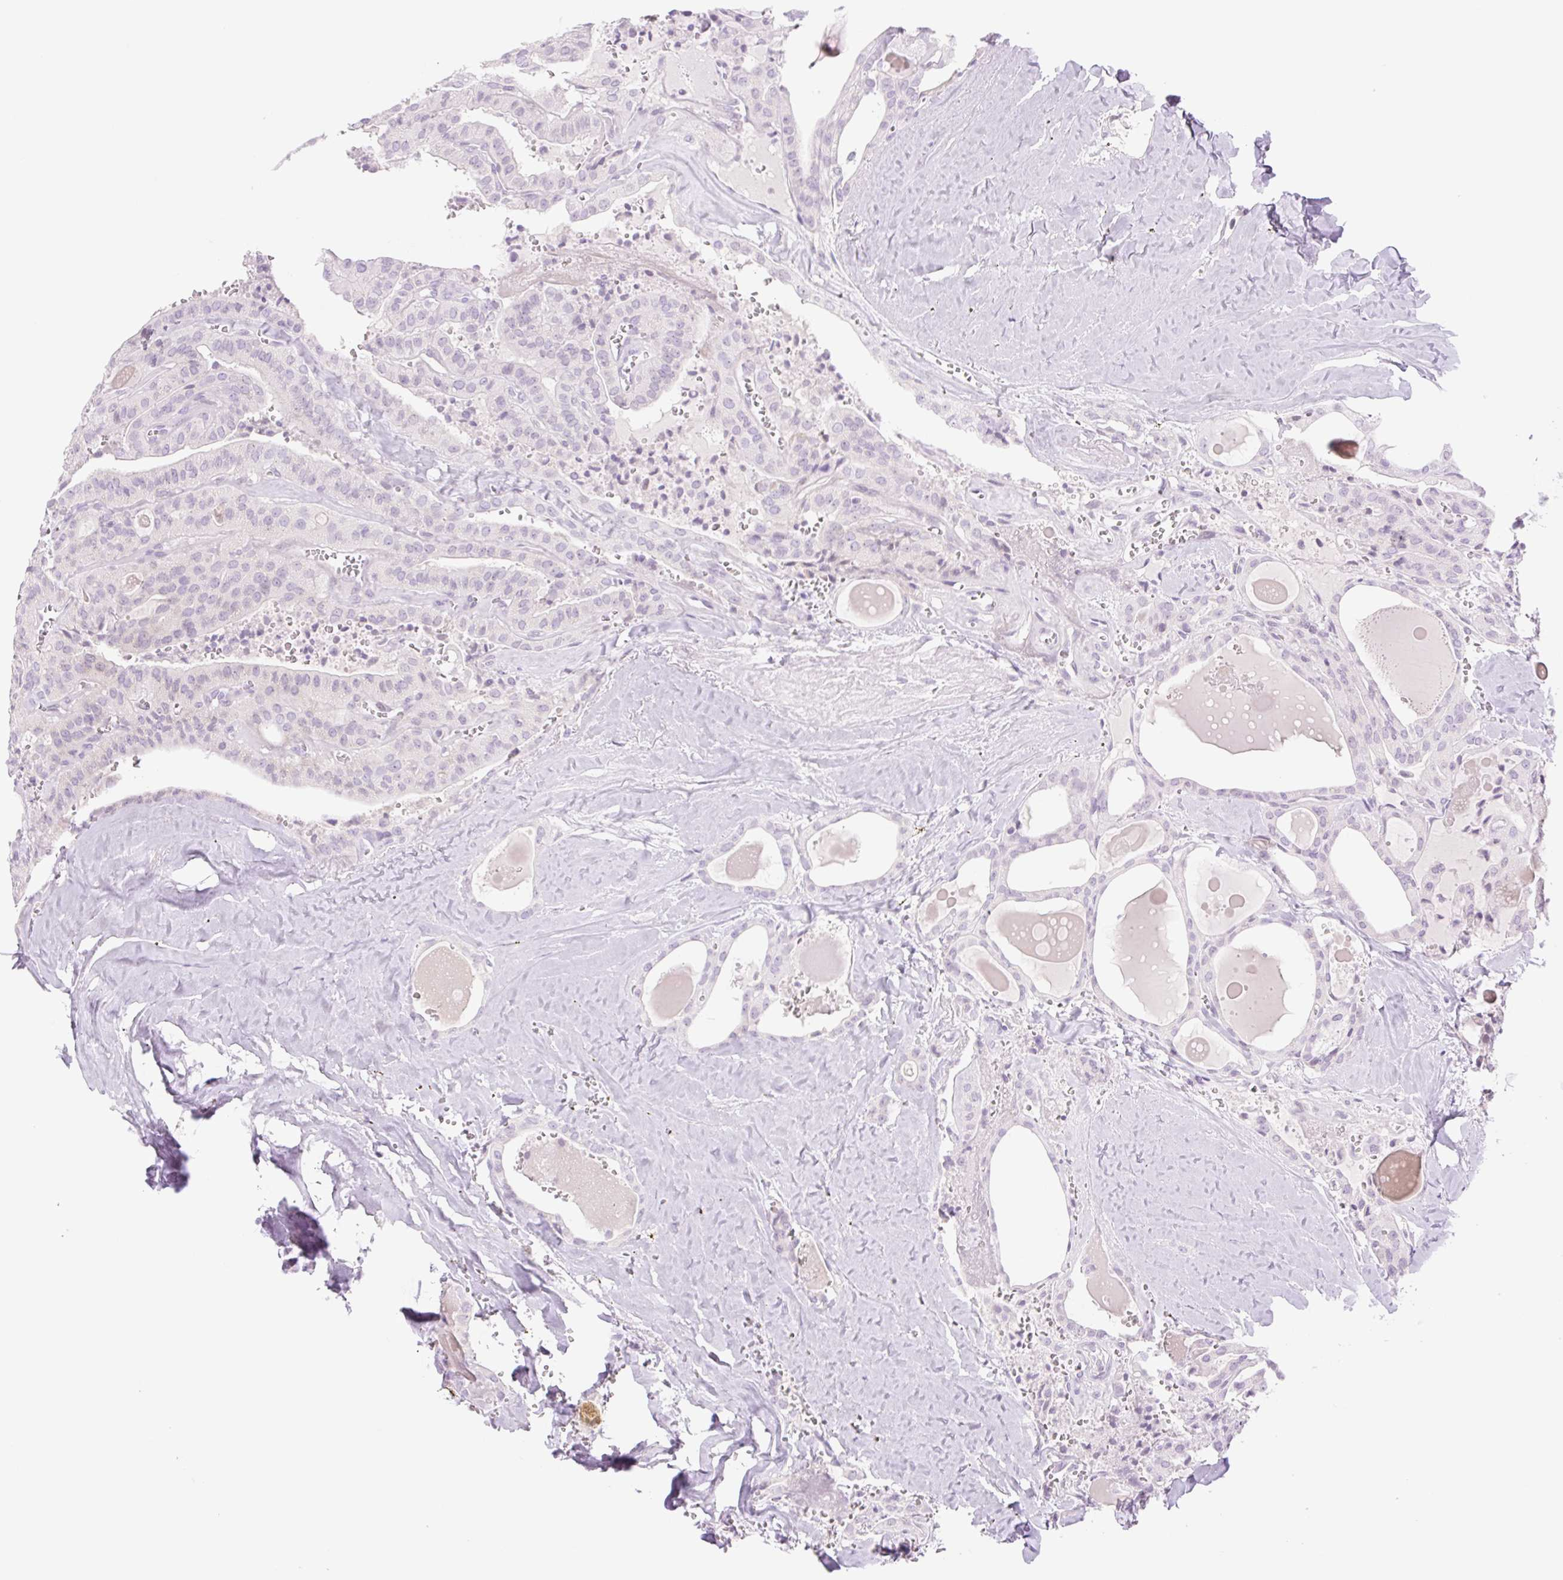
{"staining": {"intensity": "negative", "quantity": "none", "location": "none"}, "tissue": "thyroid cancer", "cell_type": "Tumor cells", "image_type": "cancer", "snomed": [{"axis": "morphology", "description": "Papillary adenocarcinoma, NOS"}, {"axis": "topography", "description": "Thyroid gland"}], "caption": "Thyroid cancer was stained to show a protein in brown. There is no significant positivity in tumor cells. The staining was performed using DAB to visualize the protein expression in brown, while the nuclei were stained in blue with hematoxylin (Magnification: 20x).", "gene": "TBX15", "patient": {"sex": "male", "age": 52}}